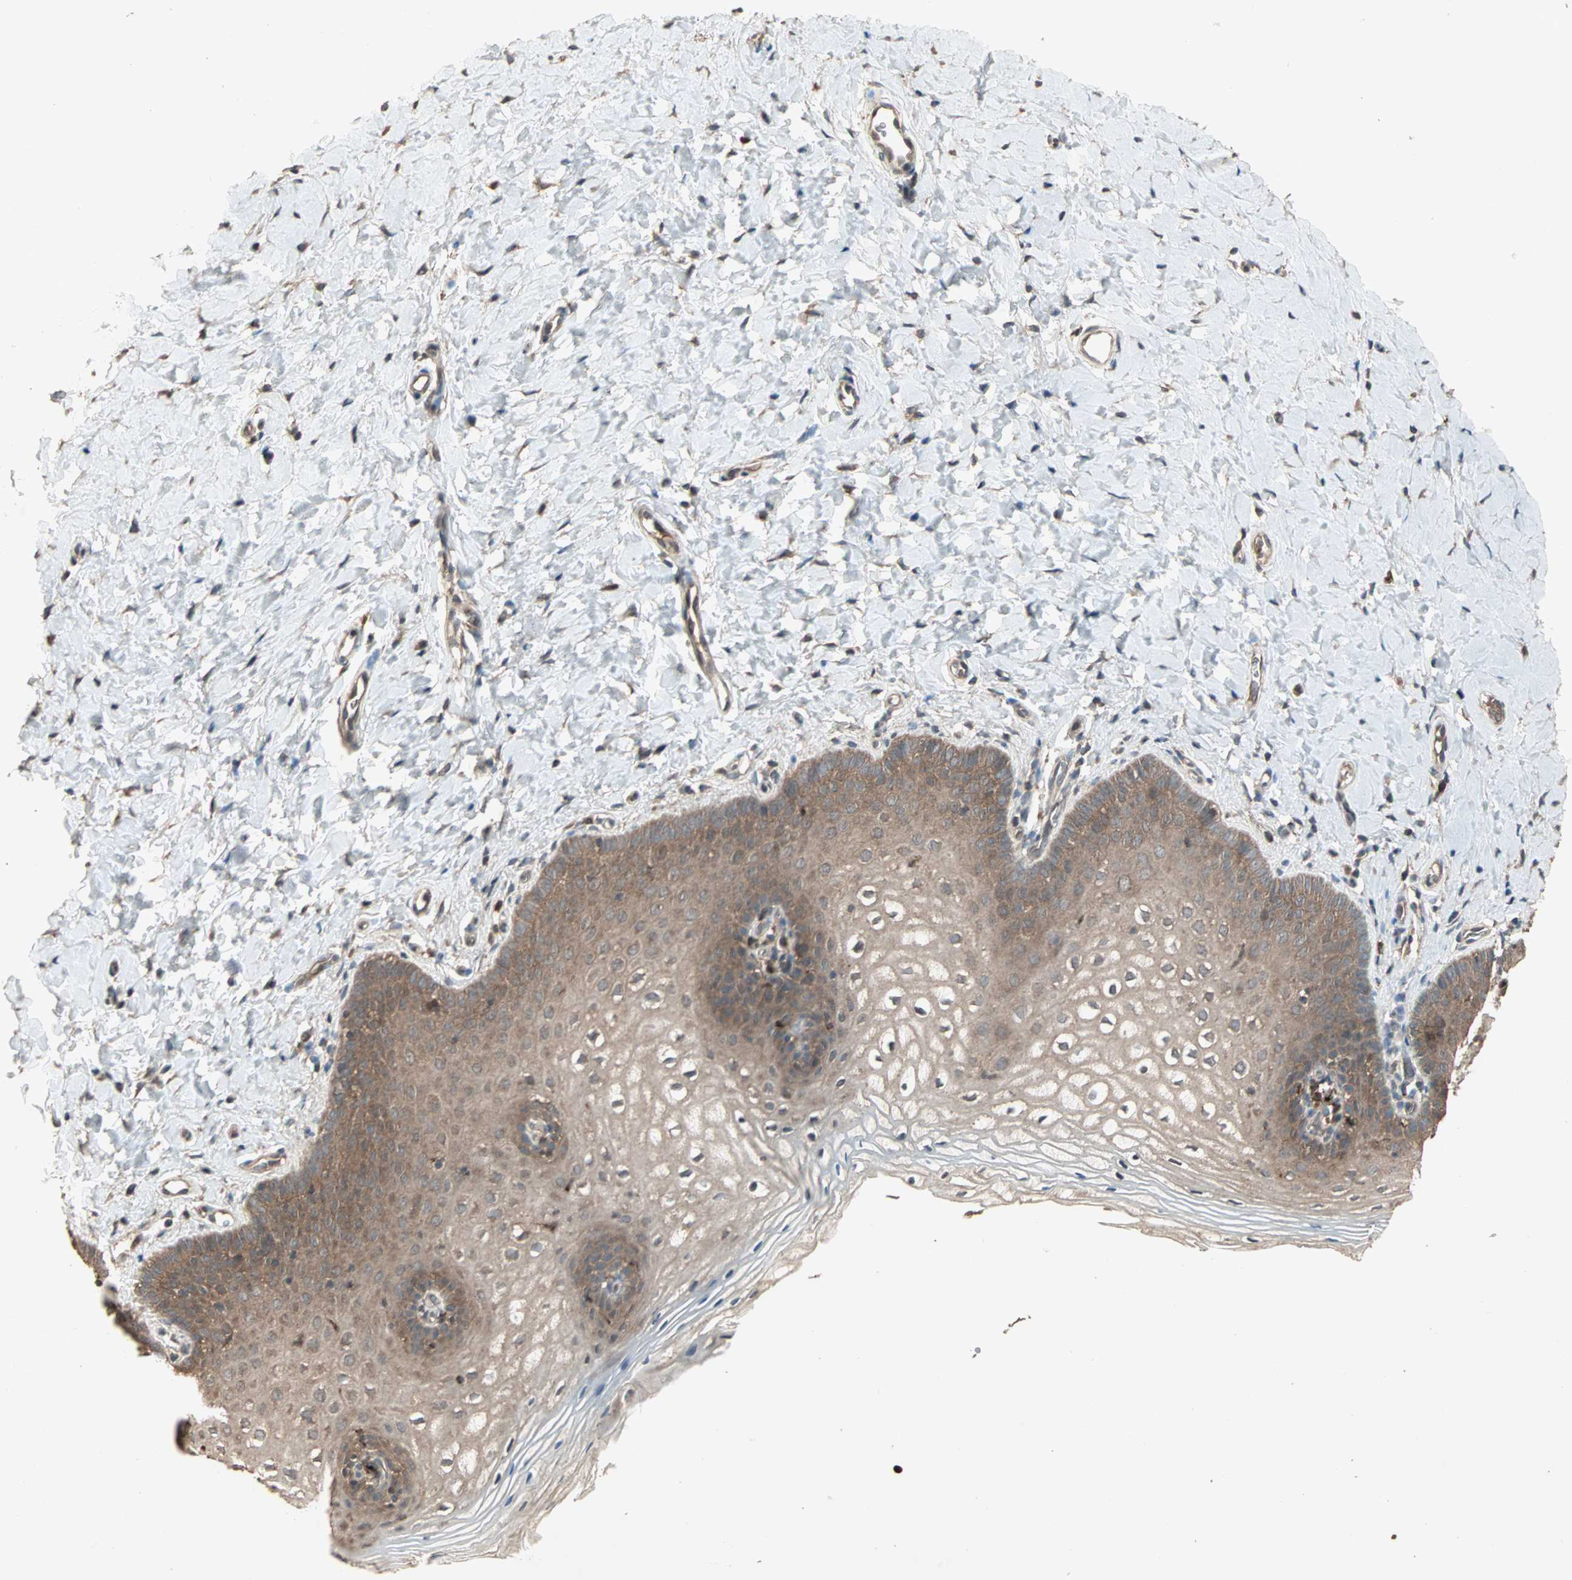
{"staining": {"intensity": "moderate", "quantity": ">75%", "location": "cytoplasmic/membranous"}, "tissue": "vagina", "cell_type": "Squamous epithelial cells", "image_type": "normal", "snomed": [{"axis": "morphology", "description": "Normal tissue, NOS"}, {"axis": "topography", "description": "Vagina"}], "caption": "Immunohistochemical staining of unremarkable human vagina displays medium levels of moderate cytoplasmic/membranous expression in approximately >75% of squamous epithelial cells. (brown staining indicates protein expression, while blue staining denotes nuclei).", "gene": "UBAC1", "patient": {"sex": "female", "age": 55}}